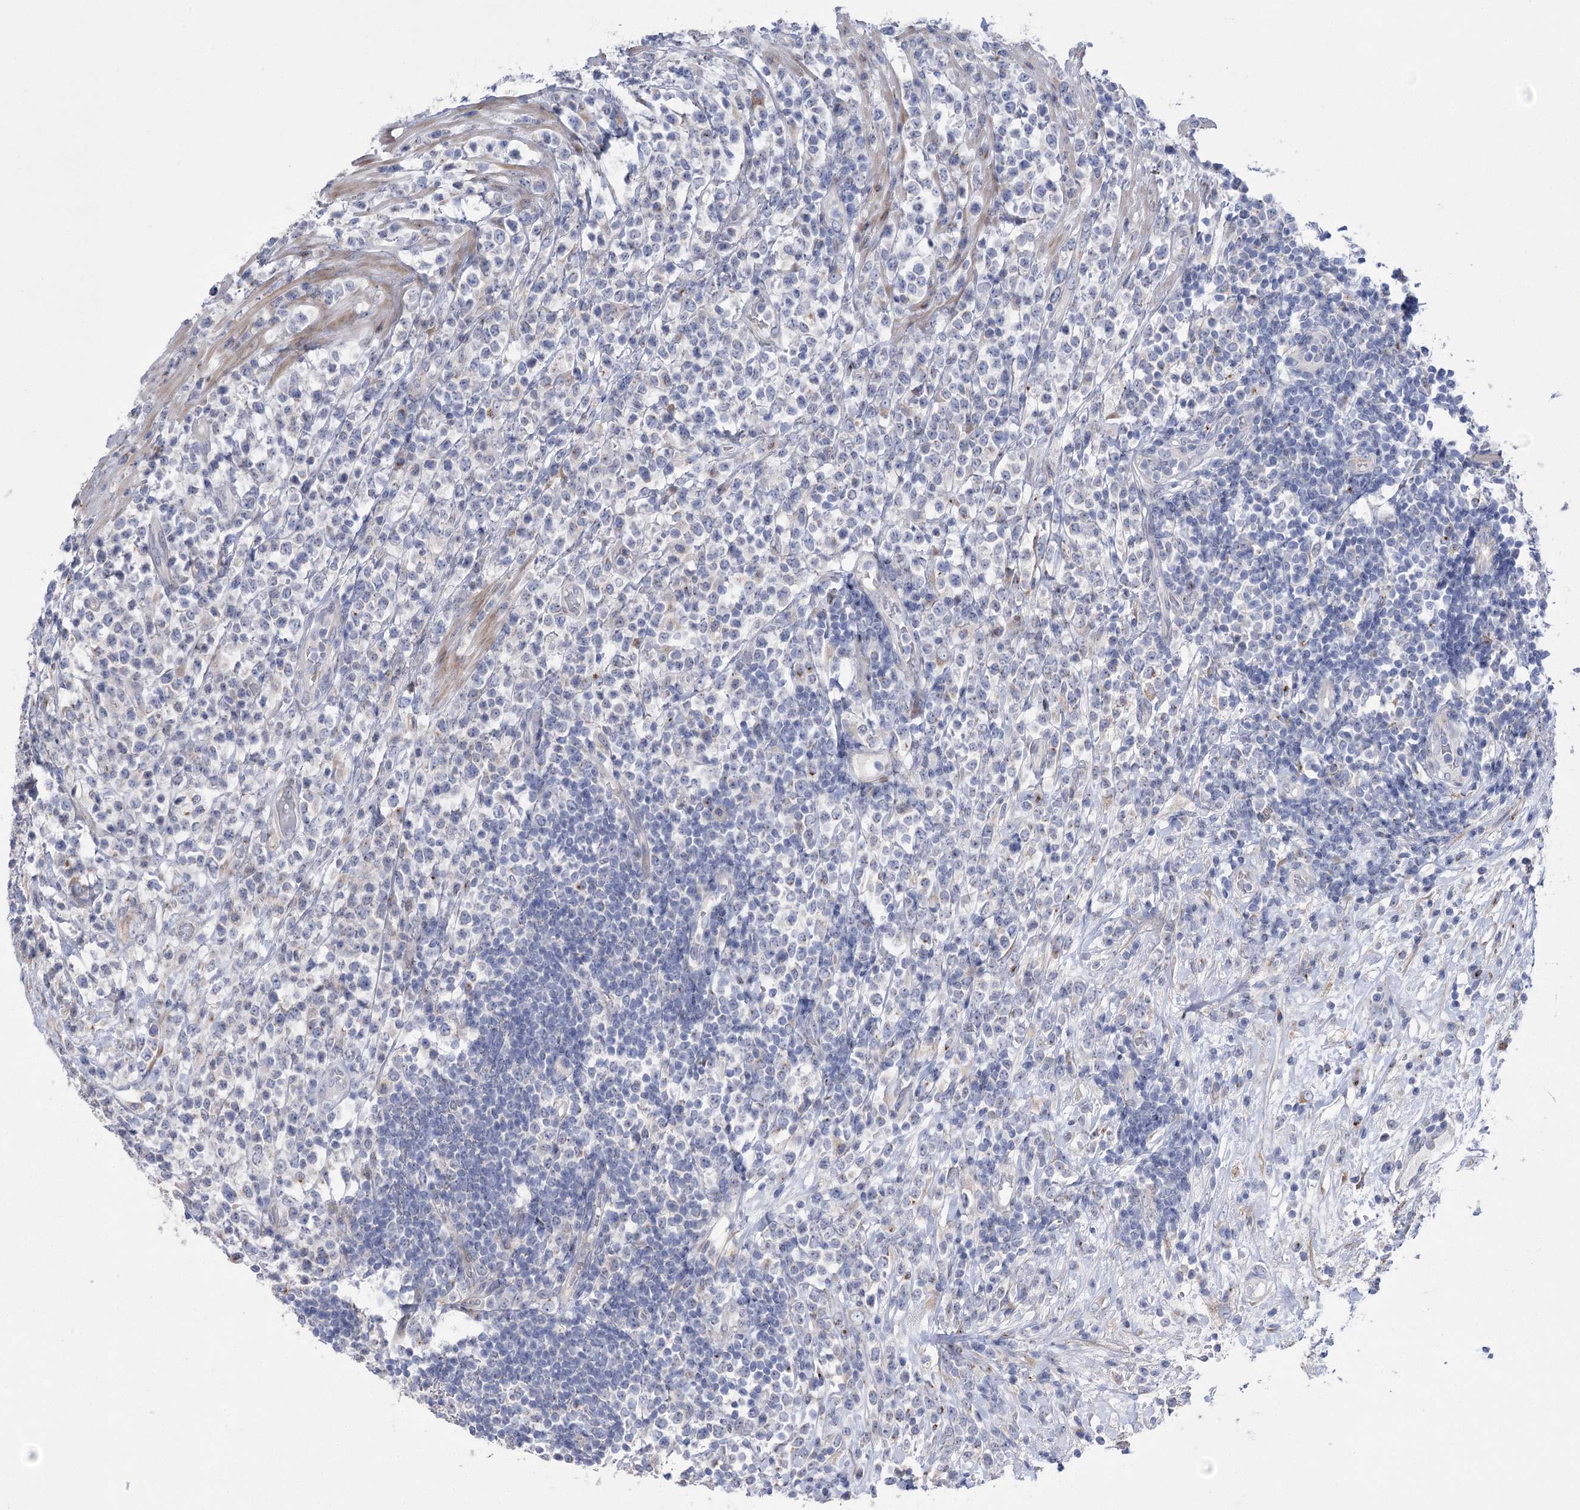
{"staining": {"intensity": "negative", "quantity": "none", "location": "none"}, "tissue": "lymphoma", "cell_type": "Tumor cells", "image_type": "cancer", "snomed": [{"axis": "morphology", "description": "Malignant lymphoma, non-Hodgkin's type, High grade"}, {"axis": "topography", "description": "Colon"}], "caption": "This is an immunohistochemistry (IHC) micrograph of human lymphoma. There is no positivity in tumor cells.", "gene": "NME7", "patient": {"sex": "female", "age": 53}}